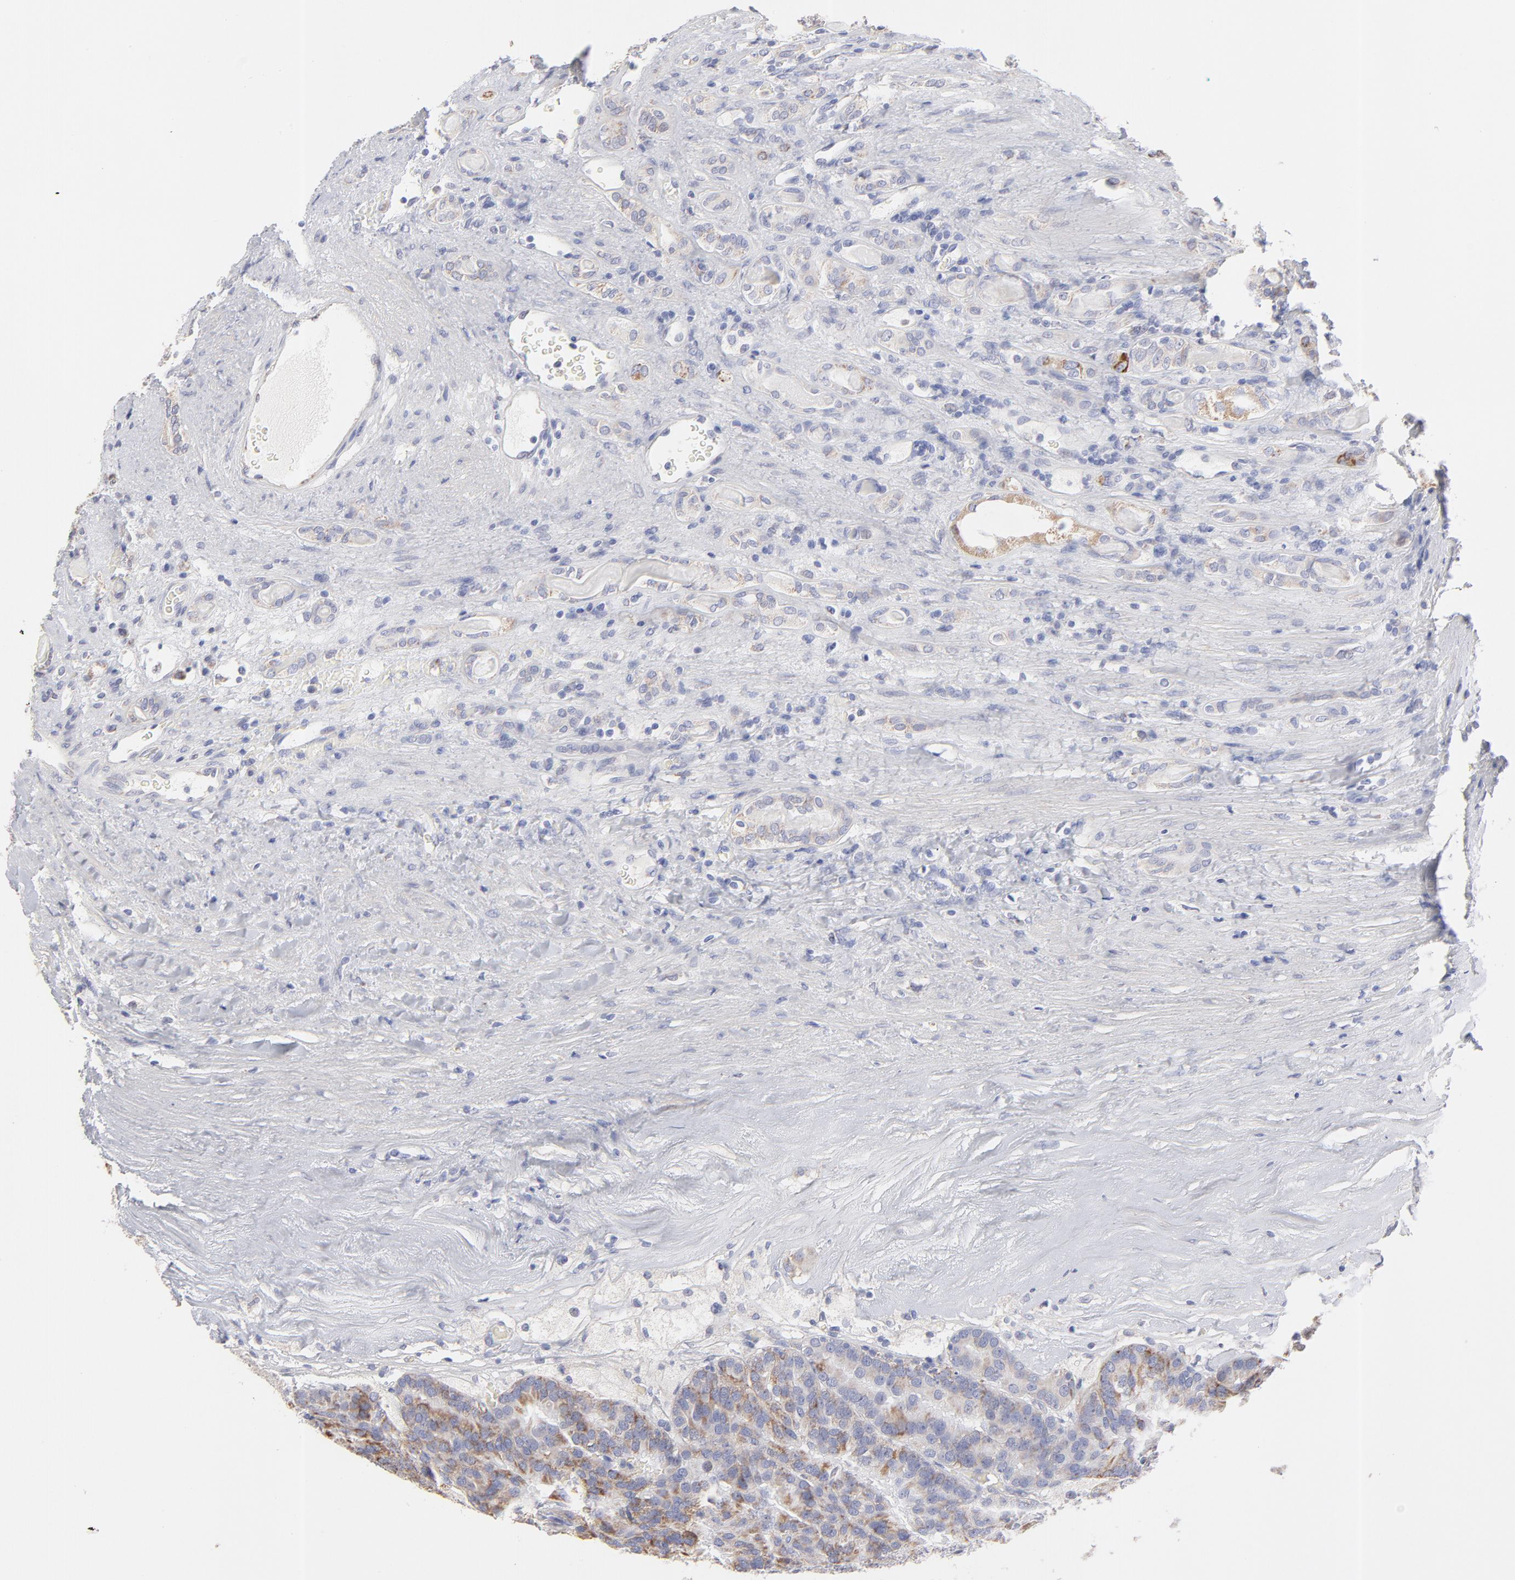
{"staining": {"intensity": "moderate", "quantity": ">75%", "location": "cytoplasmic/membranous"}, "tissue": "renal cancer", "cell_type": "Tumor cells", "image_type": "cancer", "snomed": [{"axis": "morphology", "description": "Adenocarcinoma, NOS"}, {"axis": "topography", "description": "Kidney"}], "caption": "Brown immunohistochemical staining in renal cancer demonstrates moderate cytoplasmic/membranous positivity in approximately >75% of tumor cells.", "gene": "TST", "patient": {"sex": "male", "age": 46}}